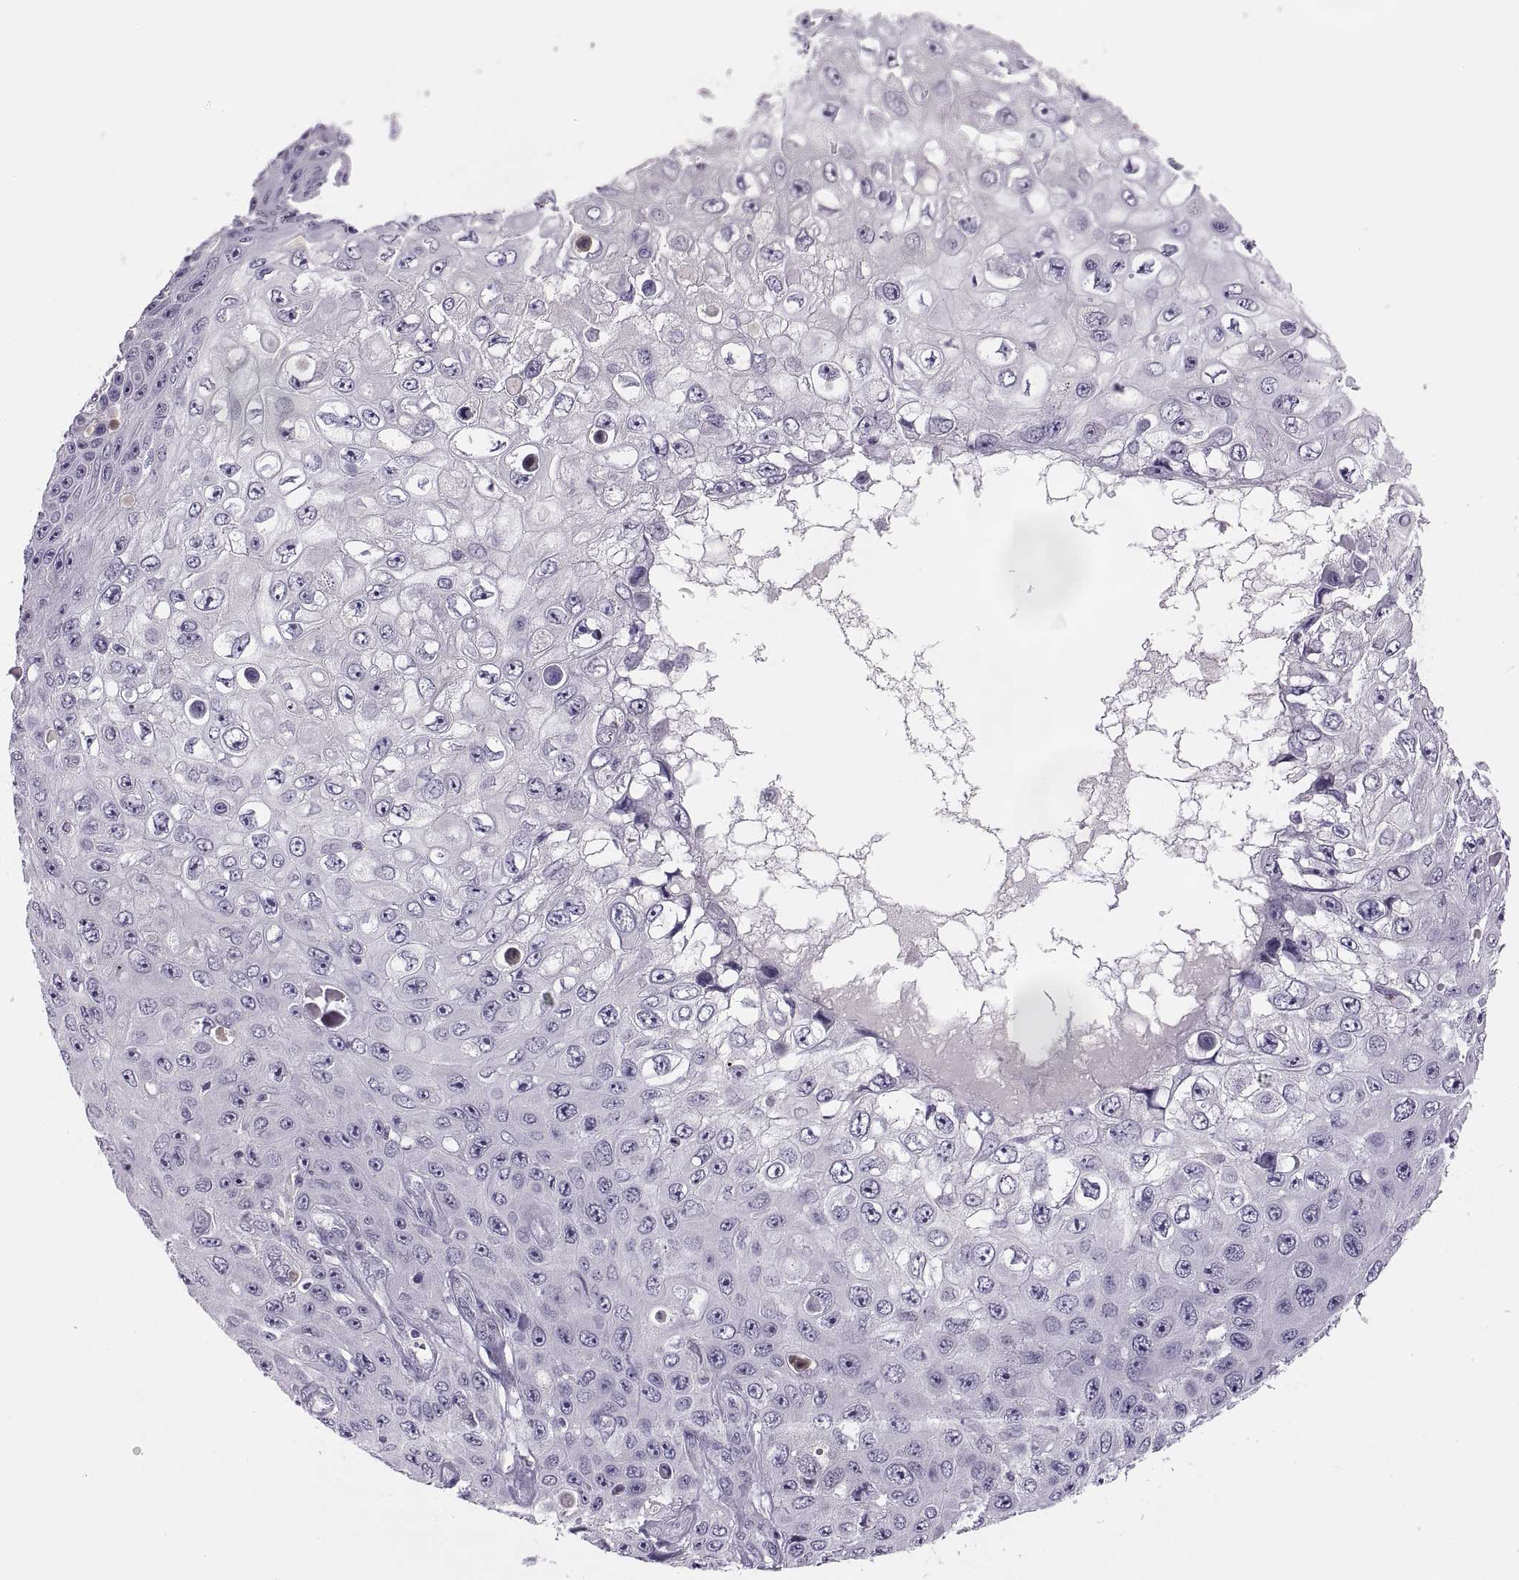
{"staining": {"intensity": "negative", "quantity": "none", "location": "none"}, "tissue": "skin cancer", "cell_type": "Tumor cells", "image_type": "cancer", "snomed": [{"axis": "morphology", "description": "Squamous cell carcinoma, NOS"}, {"axis": "topography", "description": "Skin"}], "caption": "A high-resolution histopathology image shows immunohistochemistry staining of skin squamous cell carcinoma, which displays no significant positivity in tumor cells.", "gene": "CHCT1", "patient": {"sex": "male", "age": 82}}